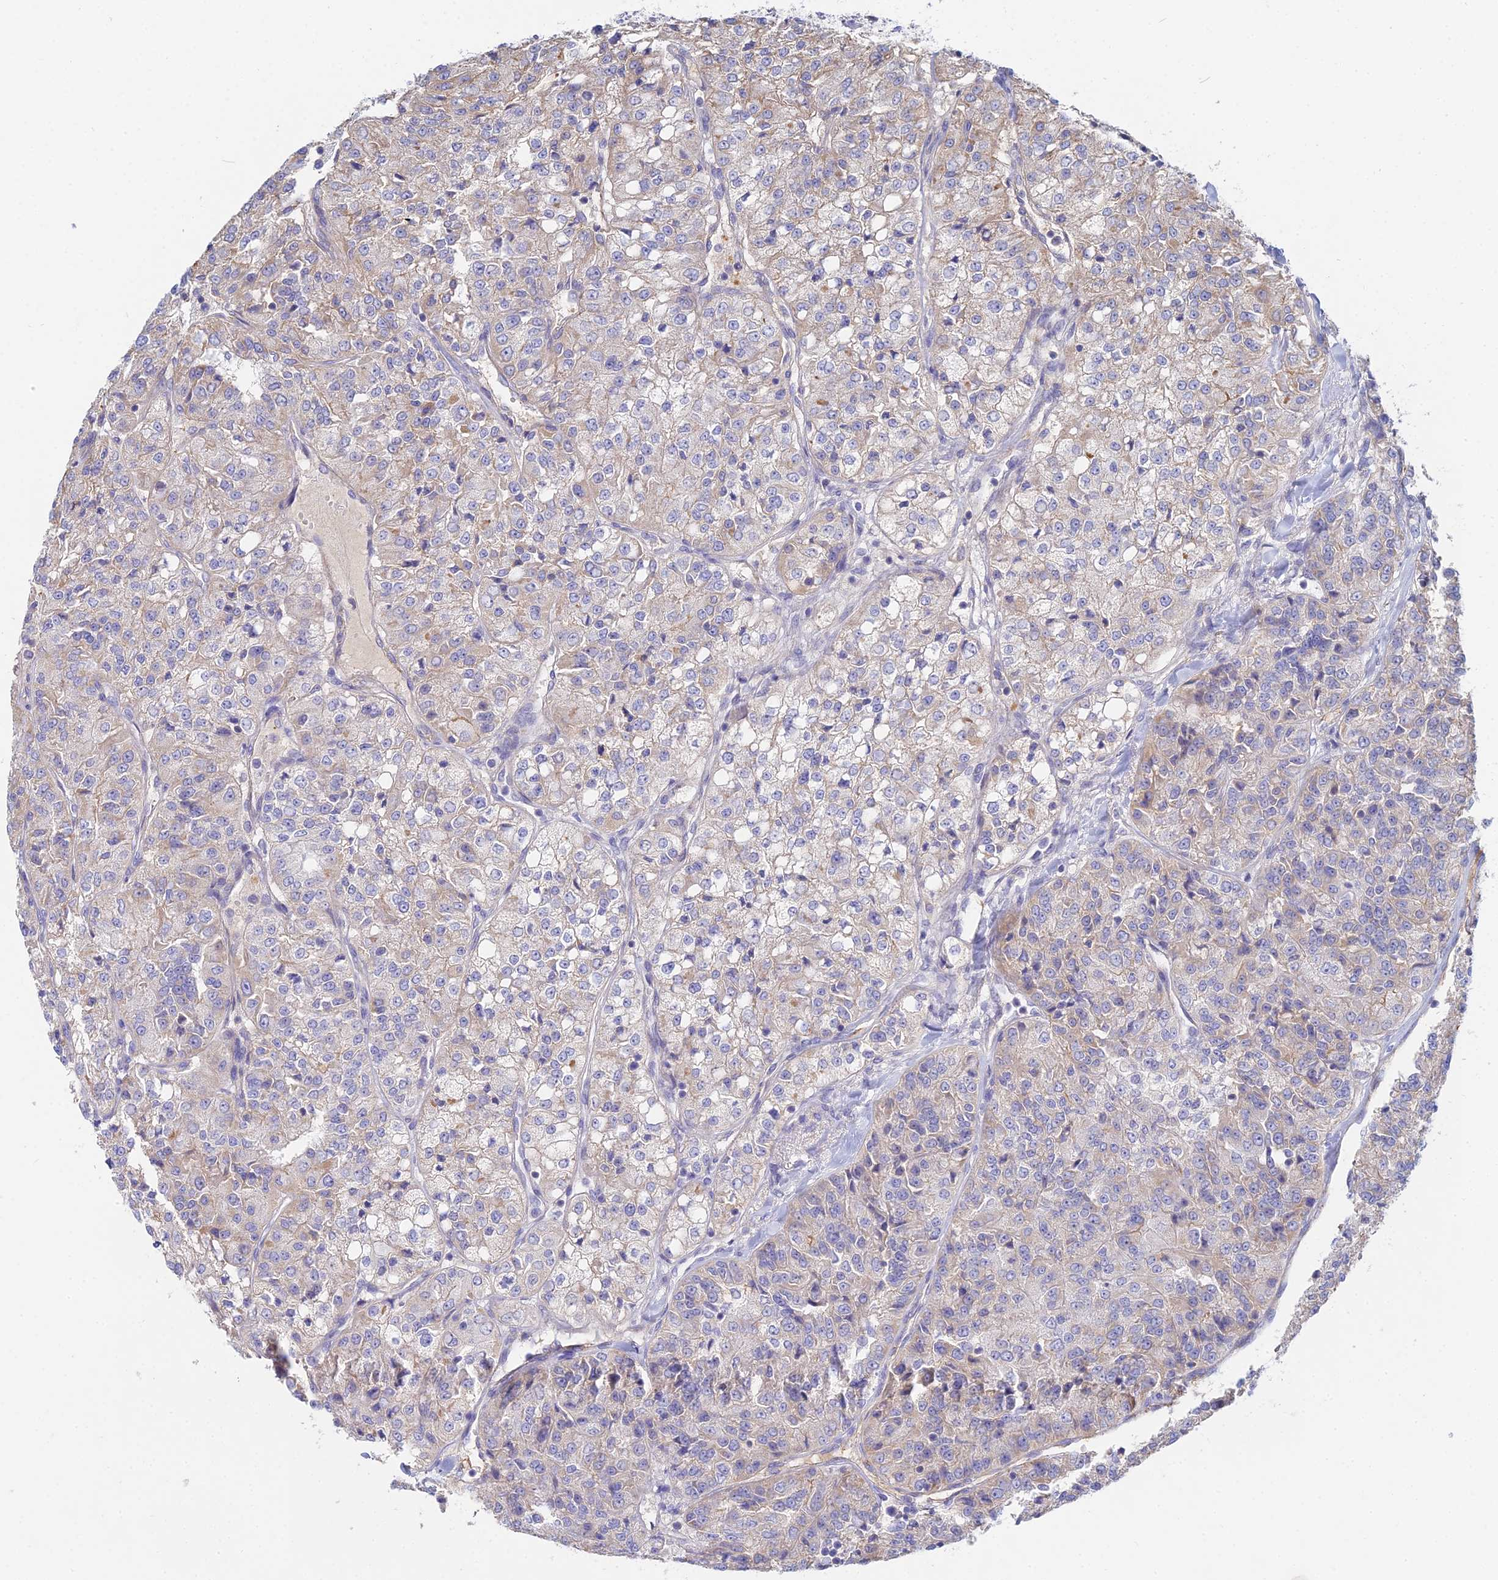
{"staining": {"intensity": "negative", "quantity": "none", "location": "none"}, "tissue": "renal cancer", "cell_type": "Tumor cells", "image_type": "cancer", "snomed": [{"axis": "morphology", "description": "Adenocarcinoma, NOS"}, {"axis": "topography", "description": "Kidney"}], "caption": "Protein analysis of renal cancer (adenocarcinoma) shows no significant staining in tumor cells.", "gene": "DNAH14", "patient": {"sex": "female", "age": 63}}